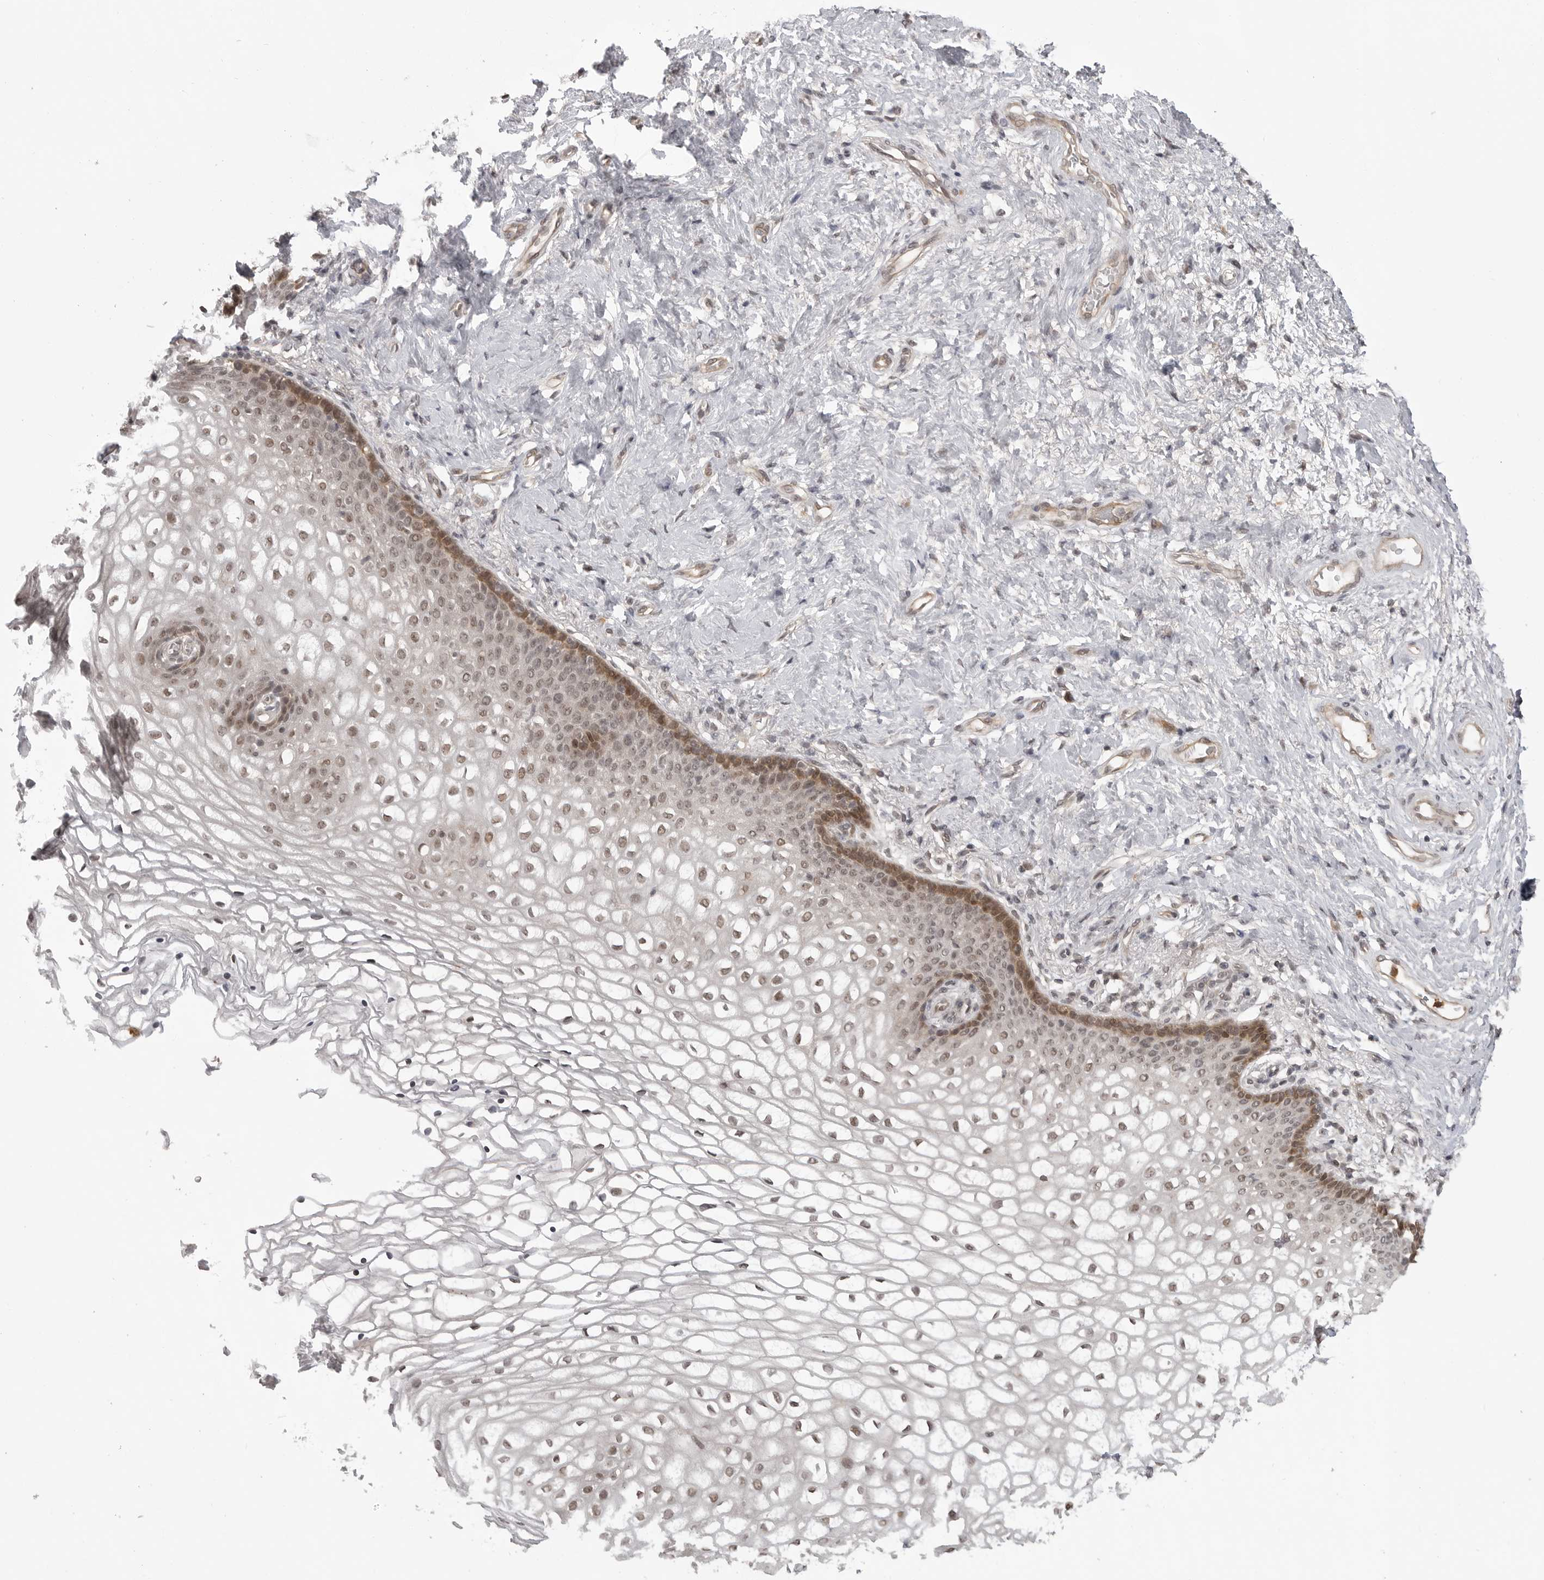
{"staining": {"intensity": "moderate", "quantity": "25%-75%", "location": "cytoplasmic/membranous,nuclear"}, "tissue": "vagina", "cell_type": "Squamous epithelial cells", "image_type": "normal", "snomed": [{"axis": "morphology", "description": "Normal tissue, NOS"}, {"axis": "topography", "description": "Vagina"}], "caption": "Squamous epithelial cells display medium levels of moderate cytoplasmic/membranous,nuclear staining in about 25%-75% of cells in normal vagina. (Brightfield microscopy of DAB IHC at high magnification).", "gene": "PEG3", "patient": {"sex": "female", "age": 60}}